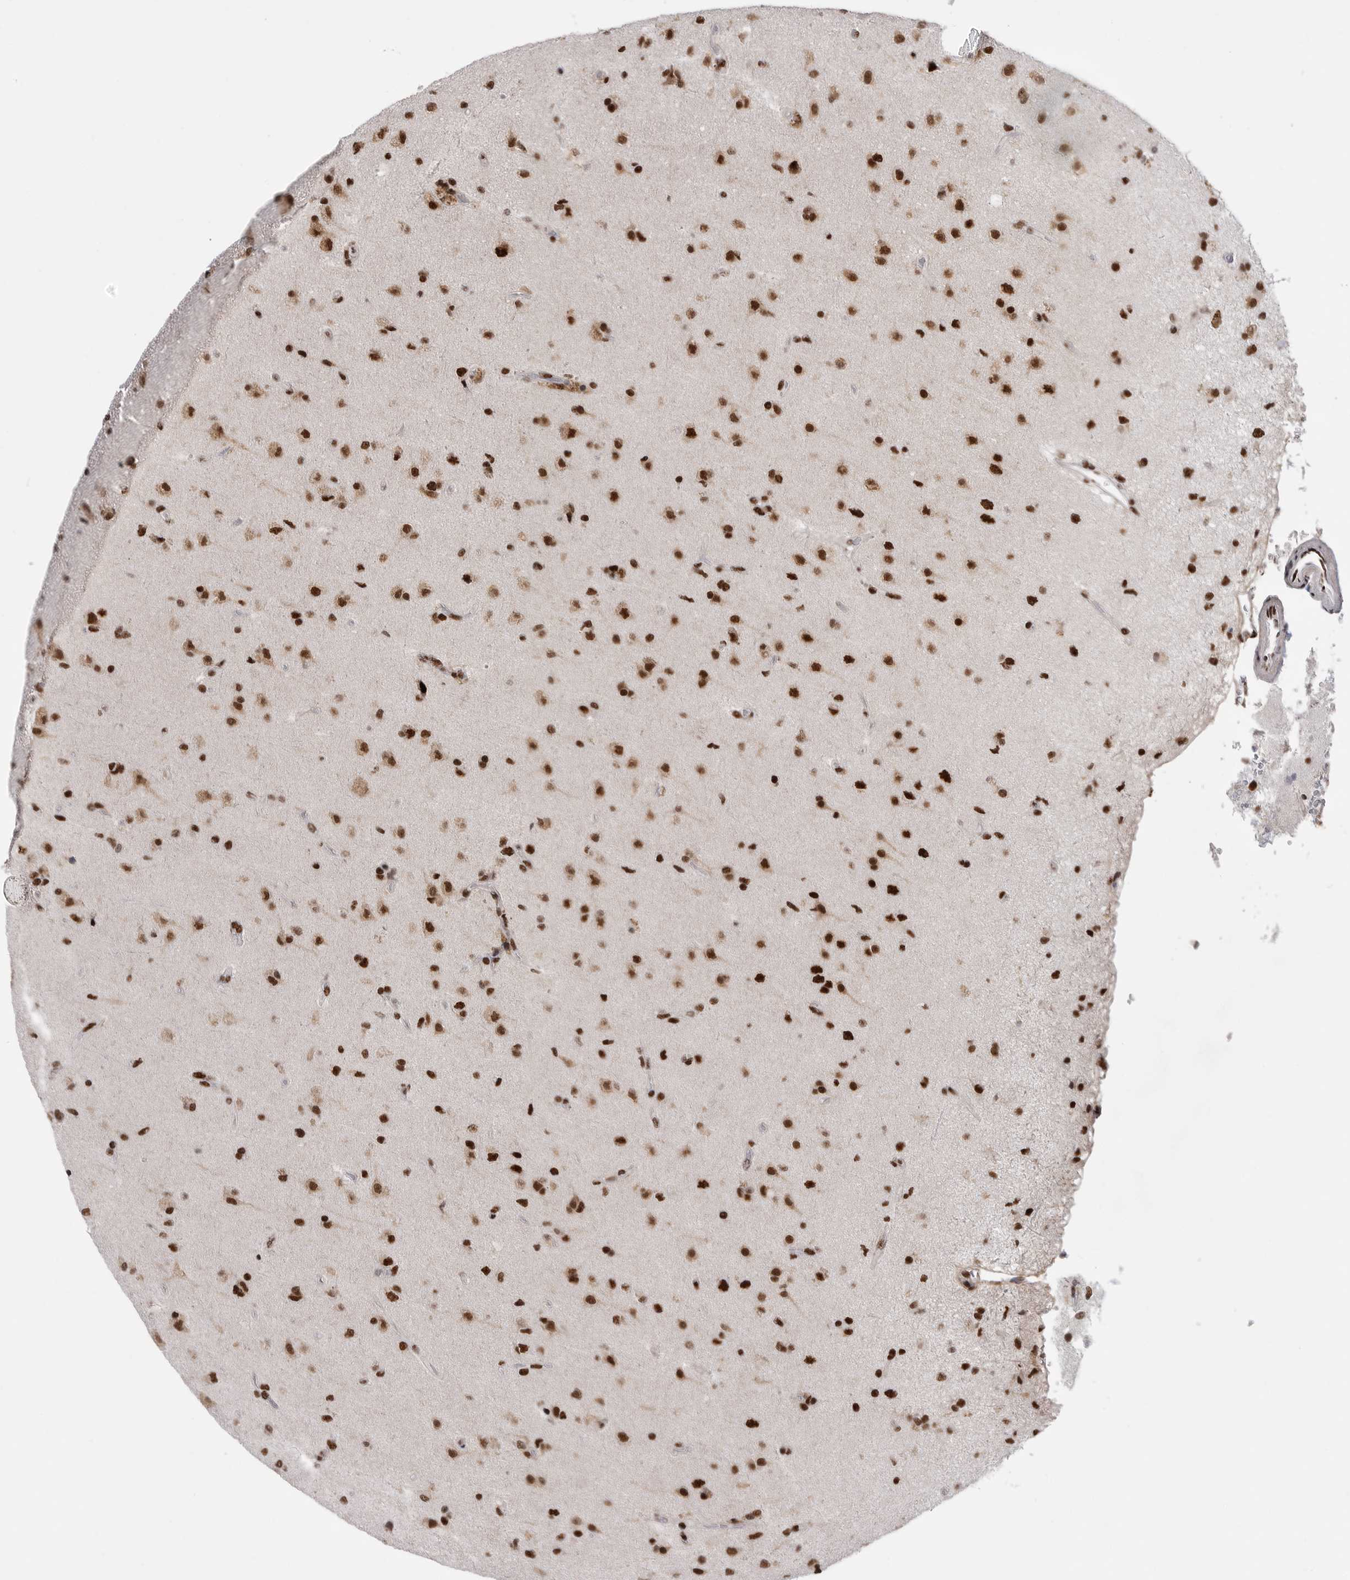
{"staining": {"intensity": "strong", "quantity": ">75%", "location": "nuclear"}, "tissue": "glioma", "cell_type": "Tumor cells", "image_type": "cancer", "snomed": [{"axis": "morphology", "description": "Glioma, malignant, High grade"}, {"axis": "topography", "description": "Brain"}], "caption": "High-grade glioma (malignant) was stained to show a protein in brown. There is high levels of strong nuclear positivity in about >75% of tumor cells.", "gene": "PPP1R8", "patient": {"sex": "male", "age": 72}}